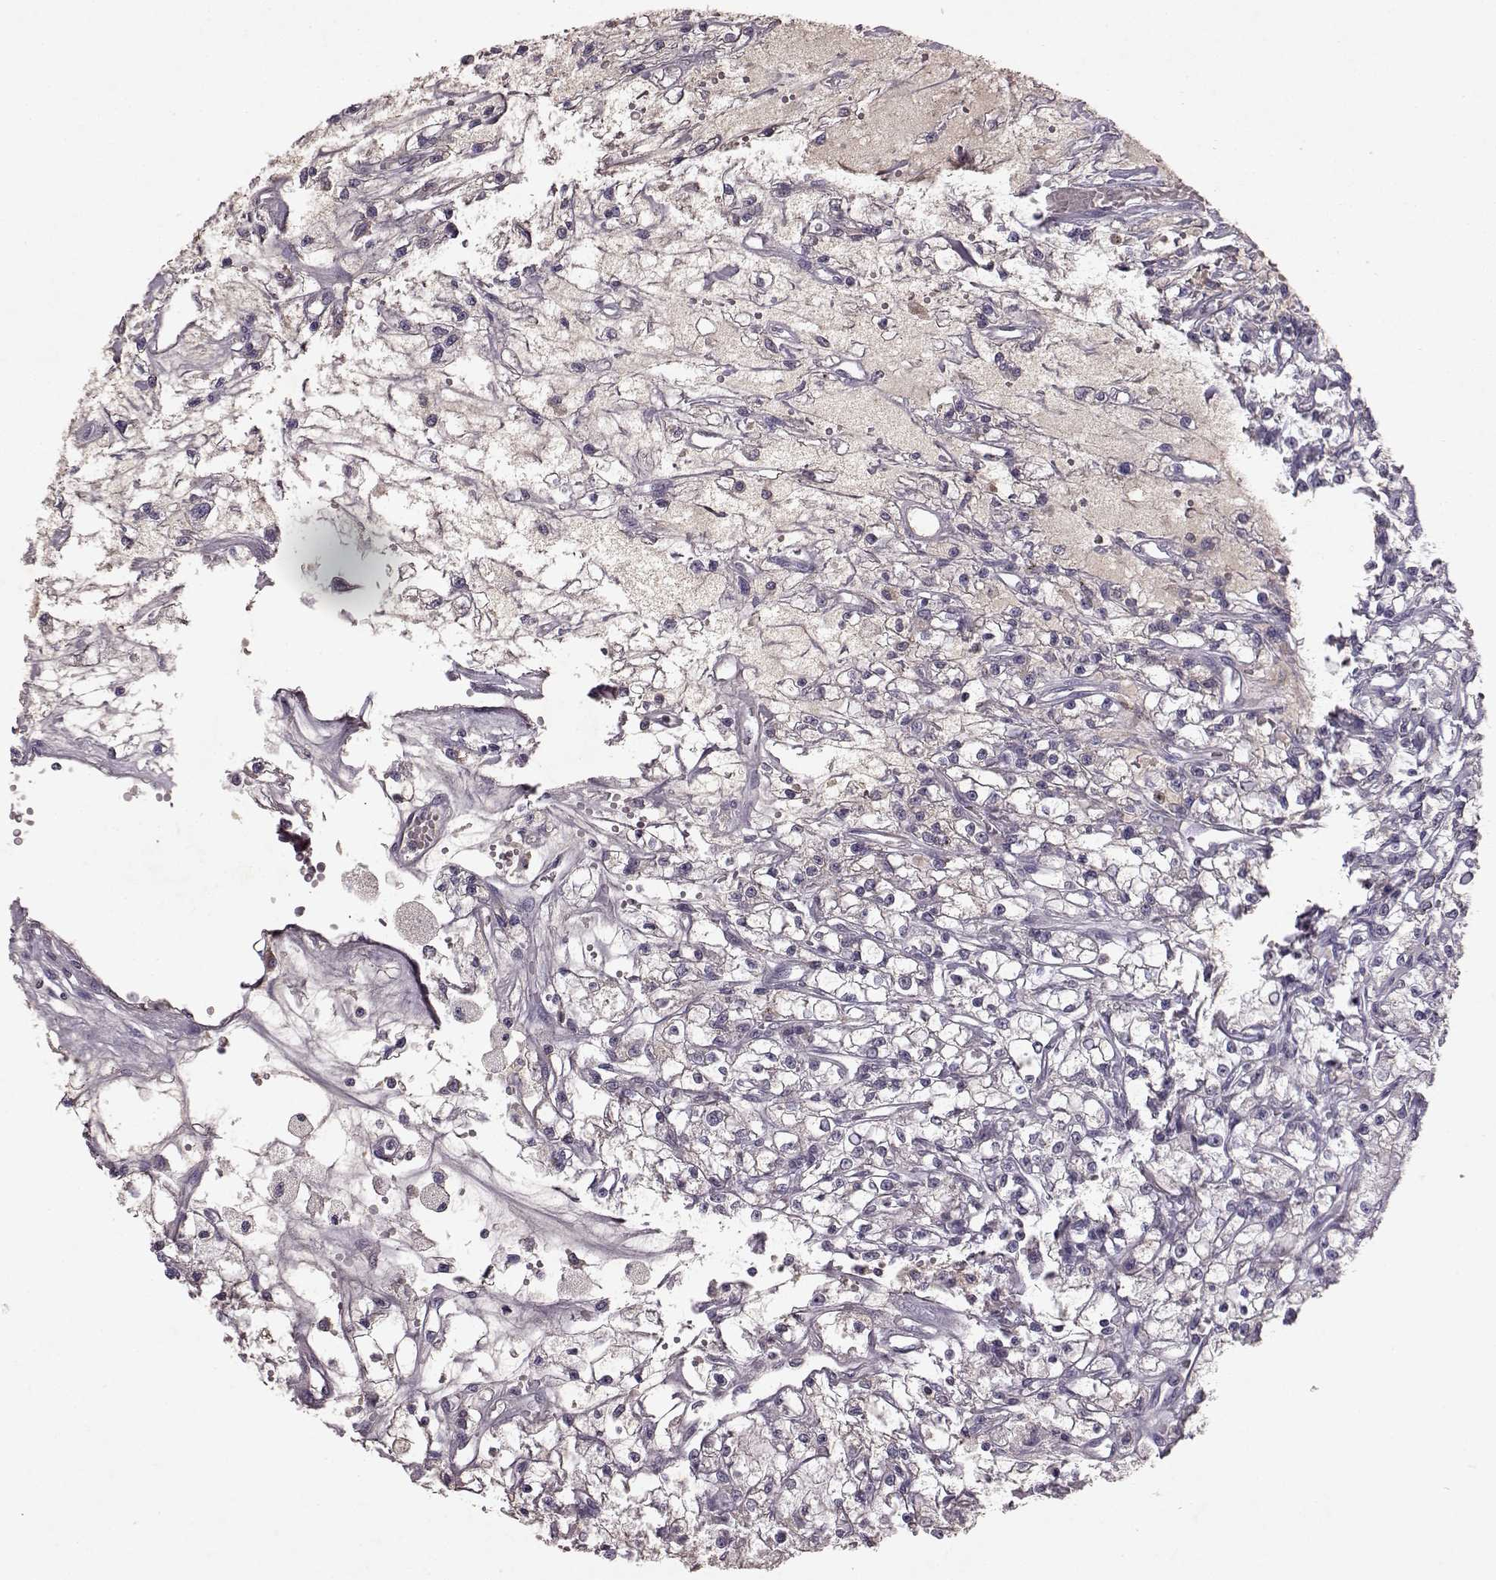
{"staining": {"intensity": "negative", "quantity": "none", "location": "none"}, "tissue": "renal cancer", "cell_type": "Tumor cells", "image_type": "cancer", "snomed": [{"axis": "morphology", "description": "Adenocarcinoma, NOS"}, {"axis": "topography", "description": "Kidney"}], "caption": "This is an immunohistochemistry histopathology image of human renal cancer (adenocarcinoma). There is no staining in tumor cells.", "gene": "FRRS1L", "patient": {"sex": "female", "age": 59}}